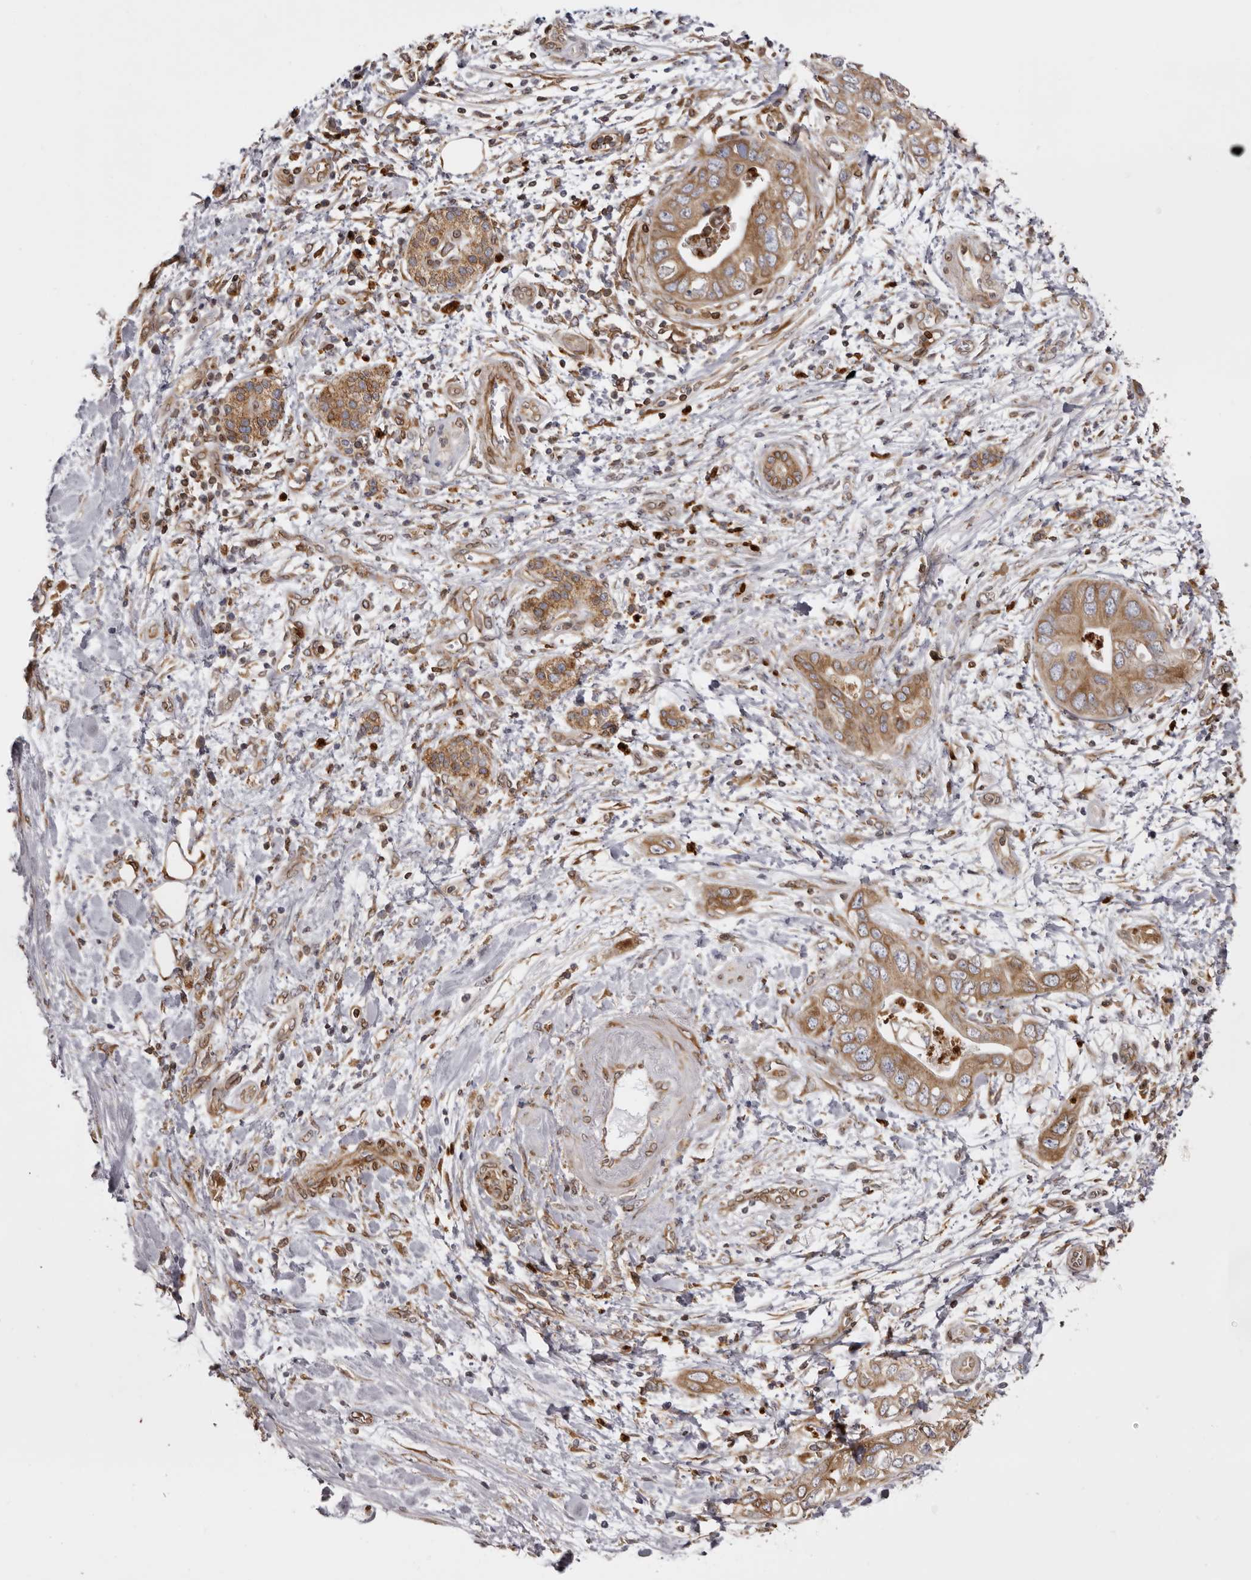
{"staining": {"intensity": "moderate", "quantity": ">75%", "location": "cytoplasmic/membranous"}, "tissue": "pancreatic cancer", "cell_type": "Tumor cells", "image_type": "cancer", "snomed": [{"axis": "morphology", "description": "Adenocarcinoma, NOS"}, {"axis": "topography", "description": "Pancreas"}], "caption": "Immunohistochemistry (IHC) photomicrograph of pancreatic cancer (adenocarcinoma) stained for a protein (brown), which reveals medium levels of moderate cytoplasmic/membranous staining in approximately >75% of tumor cells.", "gene": "C4orf3", "patient": {"sex": "female", "age": 78}}